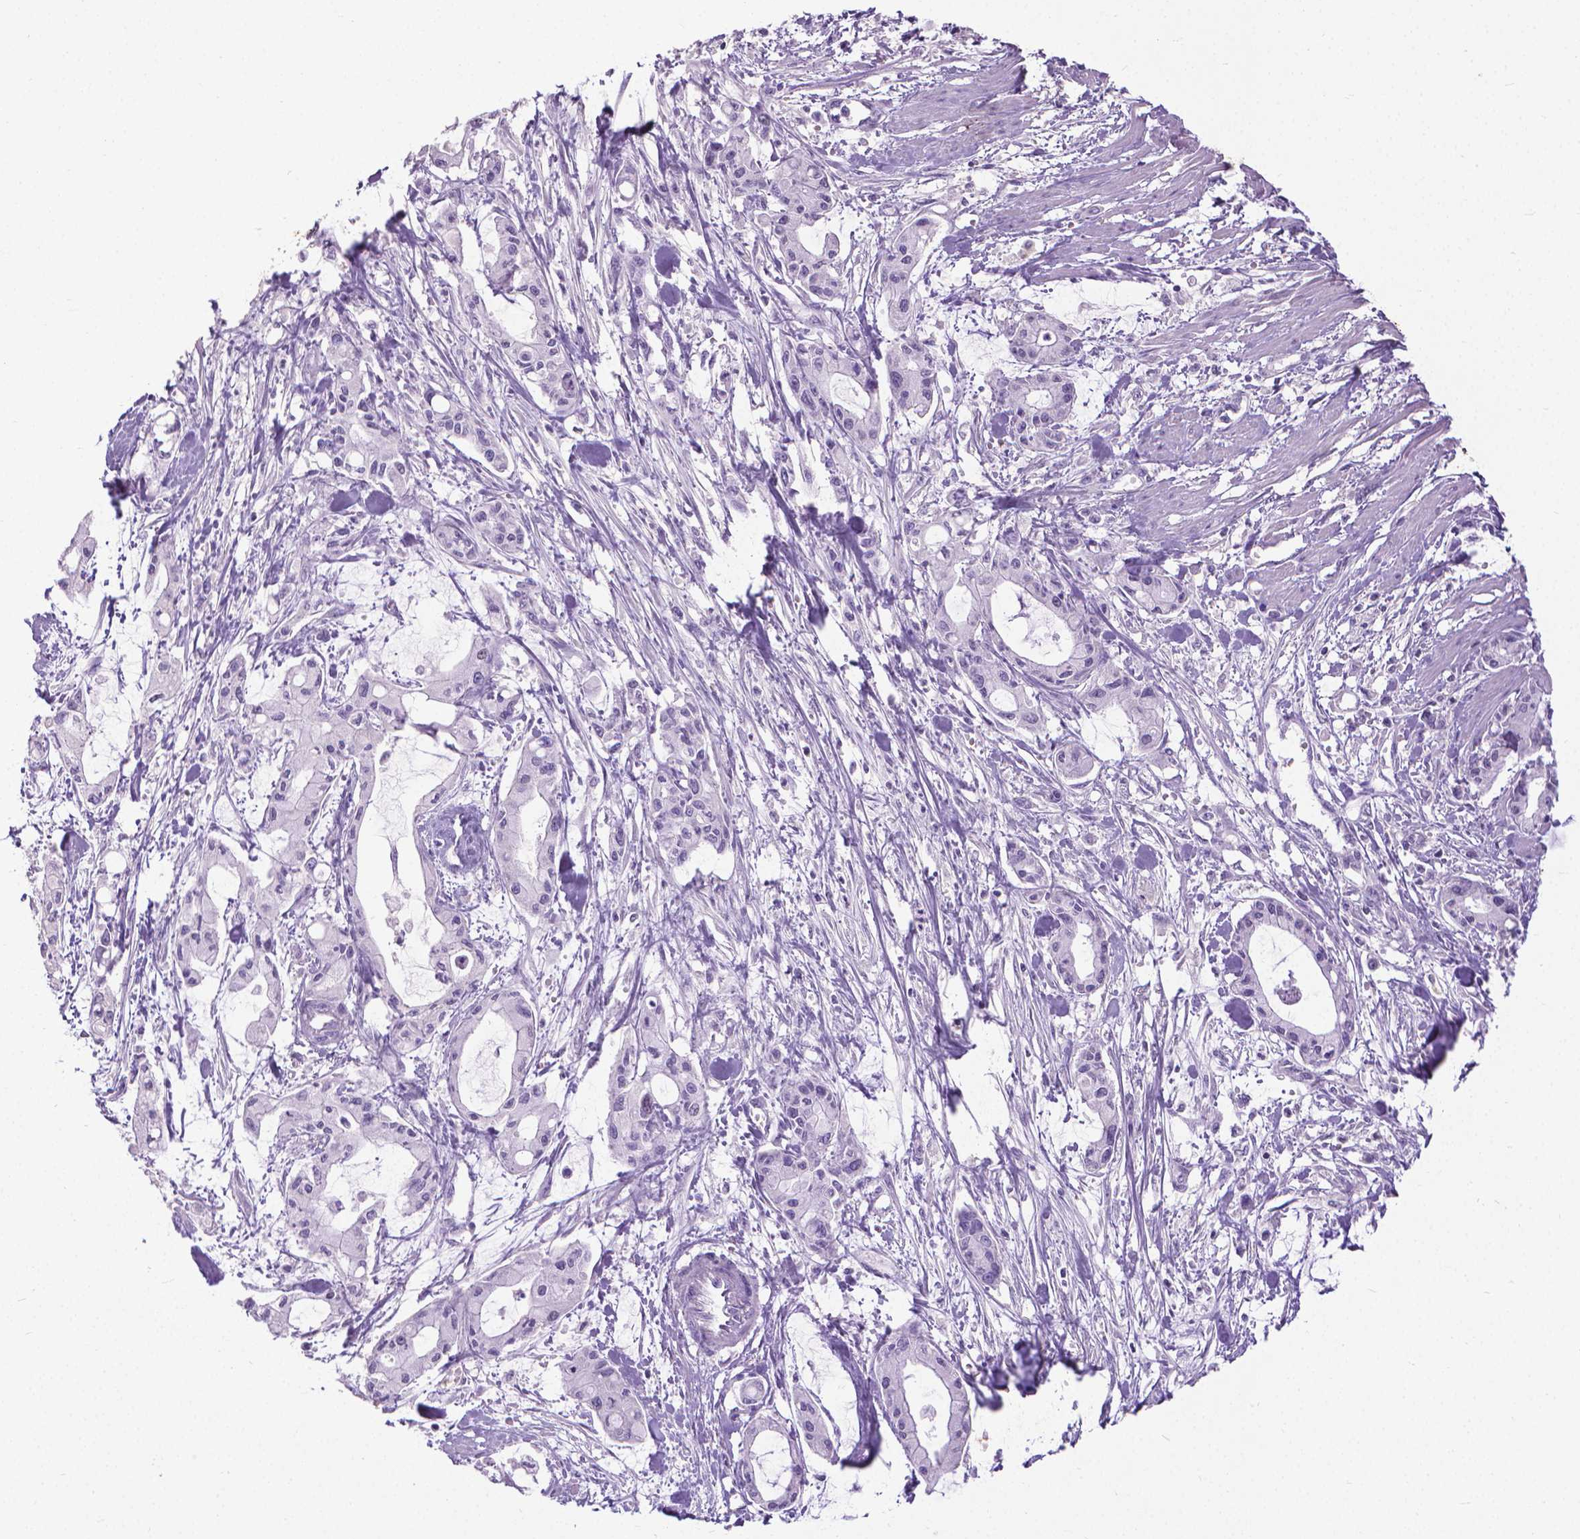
{"staining": {"intensity": "negative", "quantity": "none", "location": "none"}, "tissue": "pancreatic cancer", "cell_type": "Tumor cells", "image_type": "cancer", "snomed": [{"axis": "morphology", "description": "Adenocarcinoma, NOS"}, {"axis": "topography", "description": "Pancreas"}], "caption": "A histopathology image of pancreatic cancer stained for a protein reveals no brown staining in tumor cells.", "gene": "KRT5", "patient": {"sex": "male", "age": 48}}